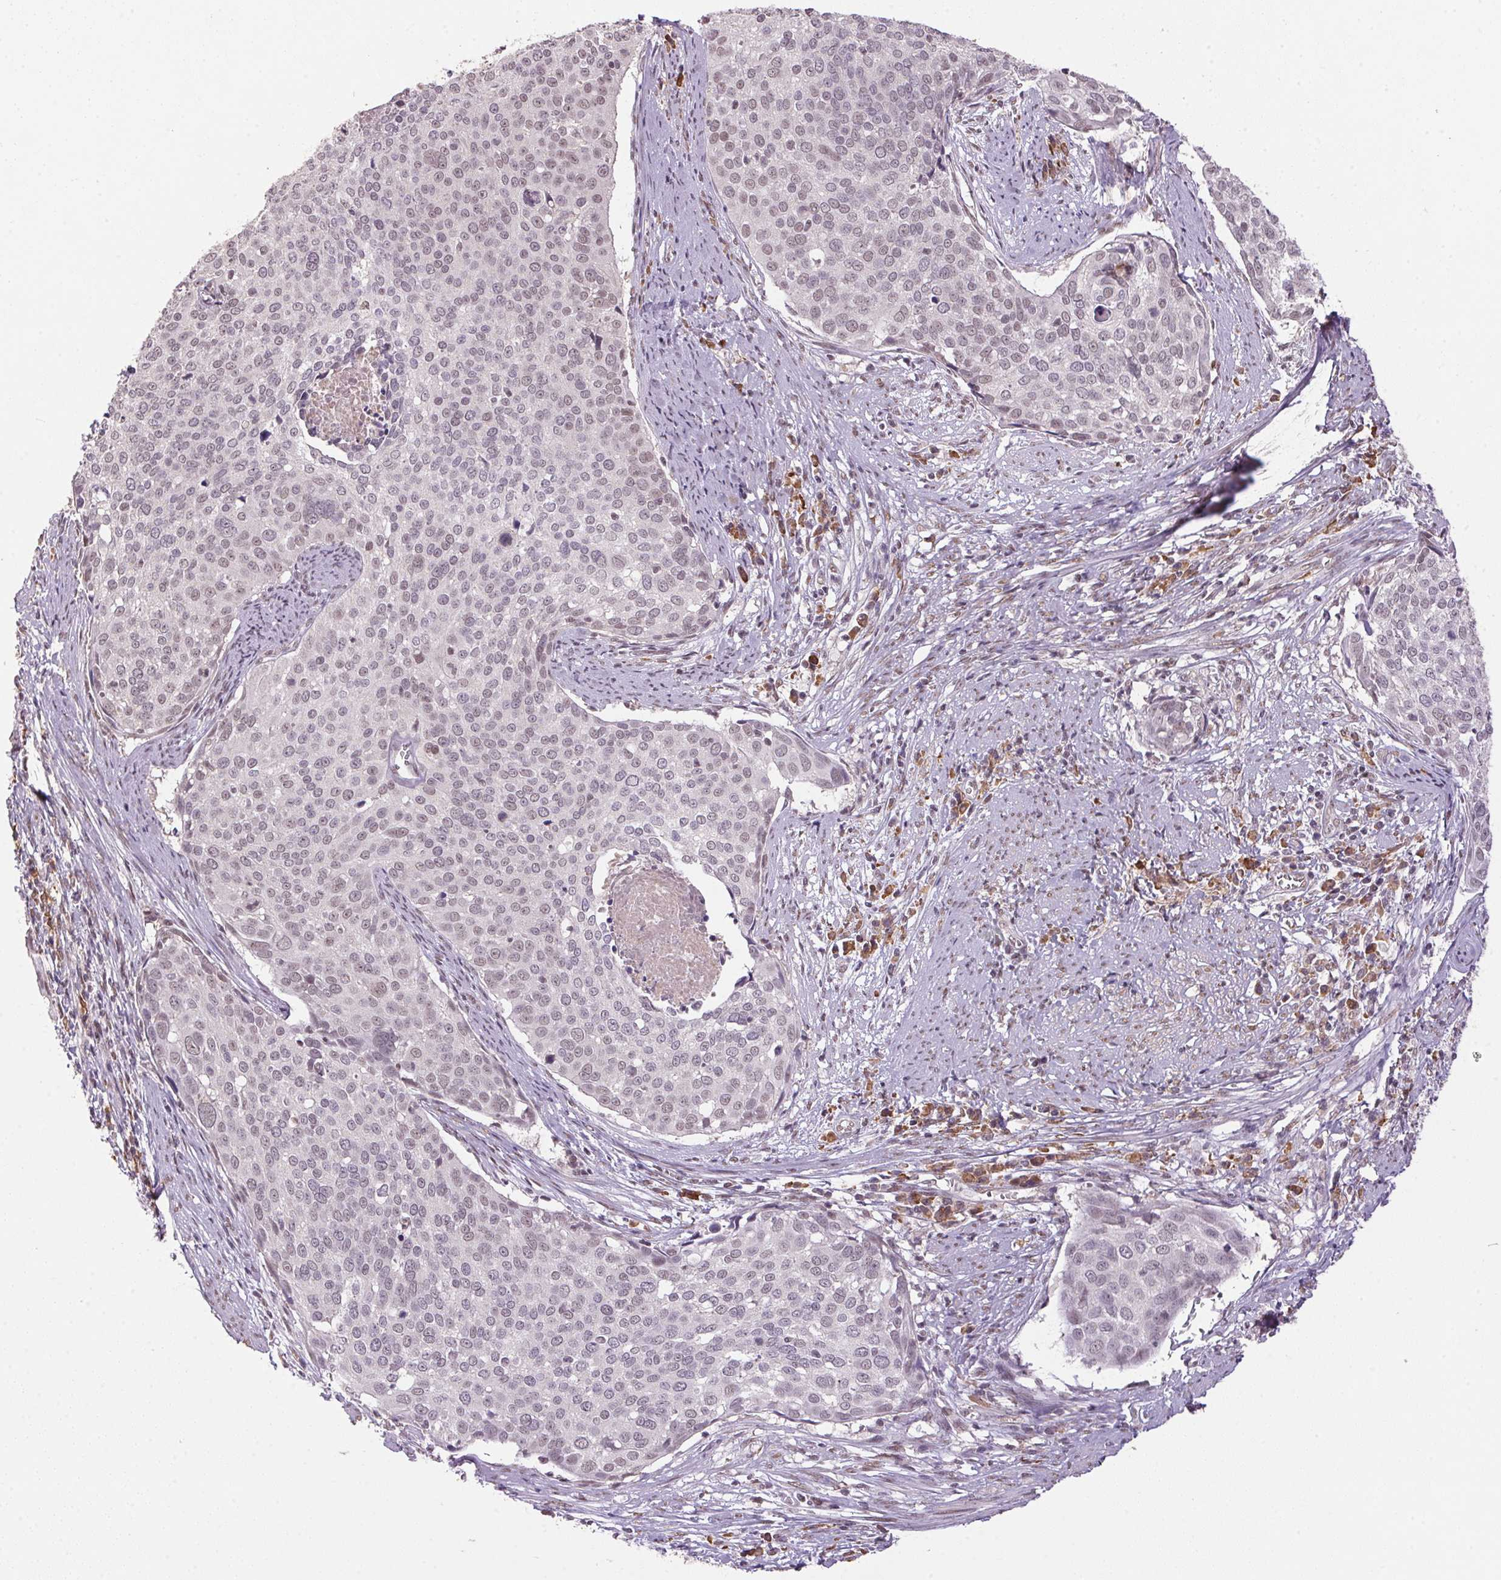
{"staining": {"intensity": "weak", "quantity": "<25%", "location": "nuclear"}, "tissue": "cervical cancer", "cell_type": "Tumor cells", "image_type": "cancer", "snomed": [{"axis": "morphology", "description": "Squamous cell carcinoma, NOS"}, {"axis": "topography", "description": "Cervix"}], "caption": "High power microscopy micrograph of an IHC photomicrograph of squamous cell carcinoma (cervical), revealing no significant staining in tumor cells.", "gene": "ZBTB4", "patient": {"sex": "female", "age": 39}}